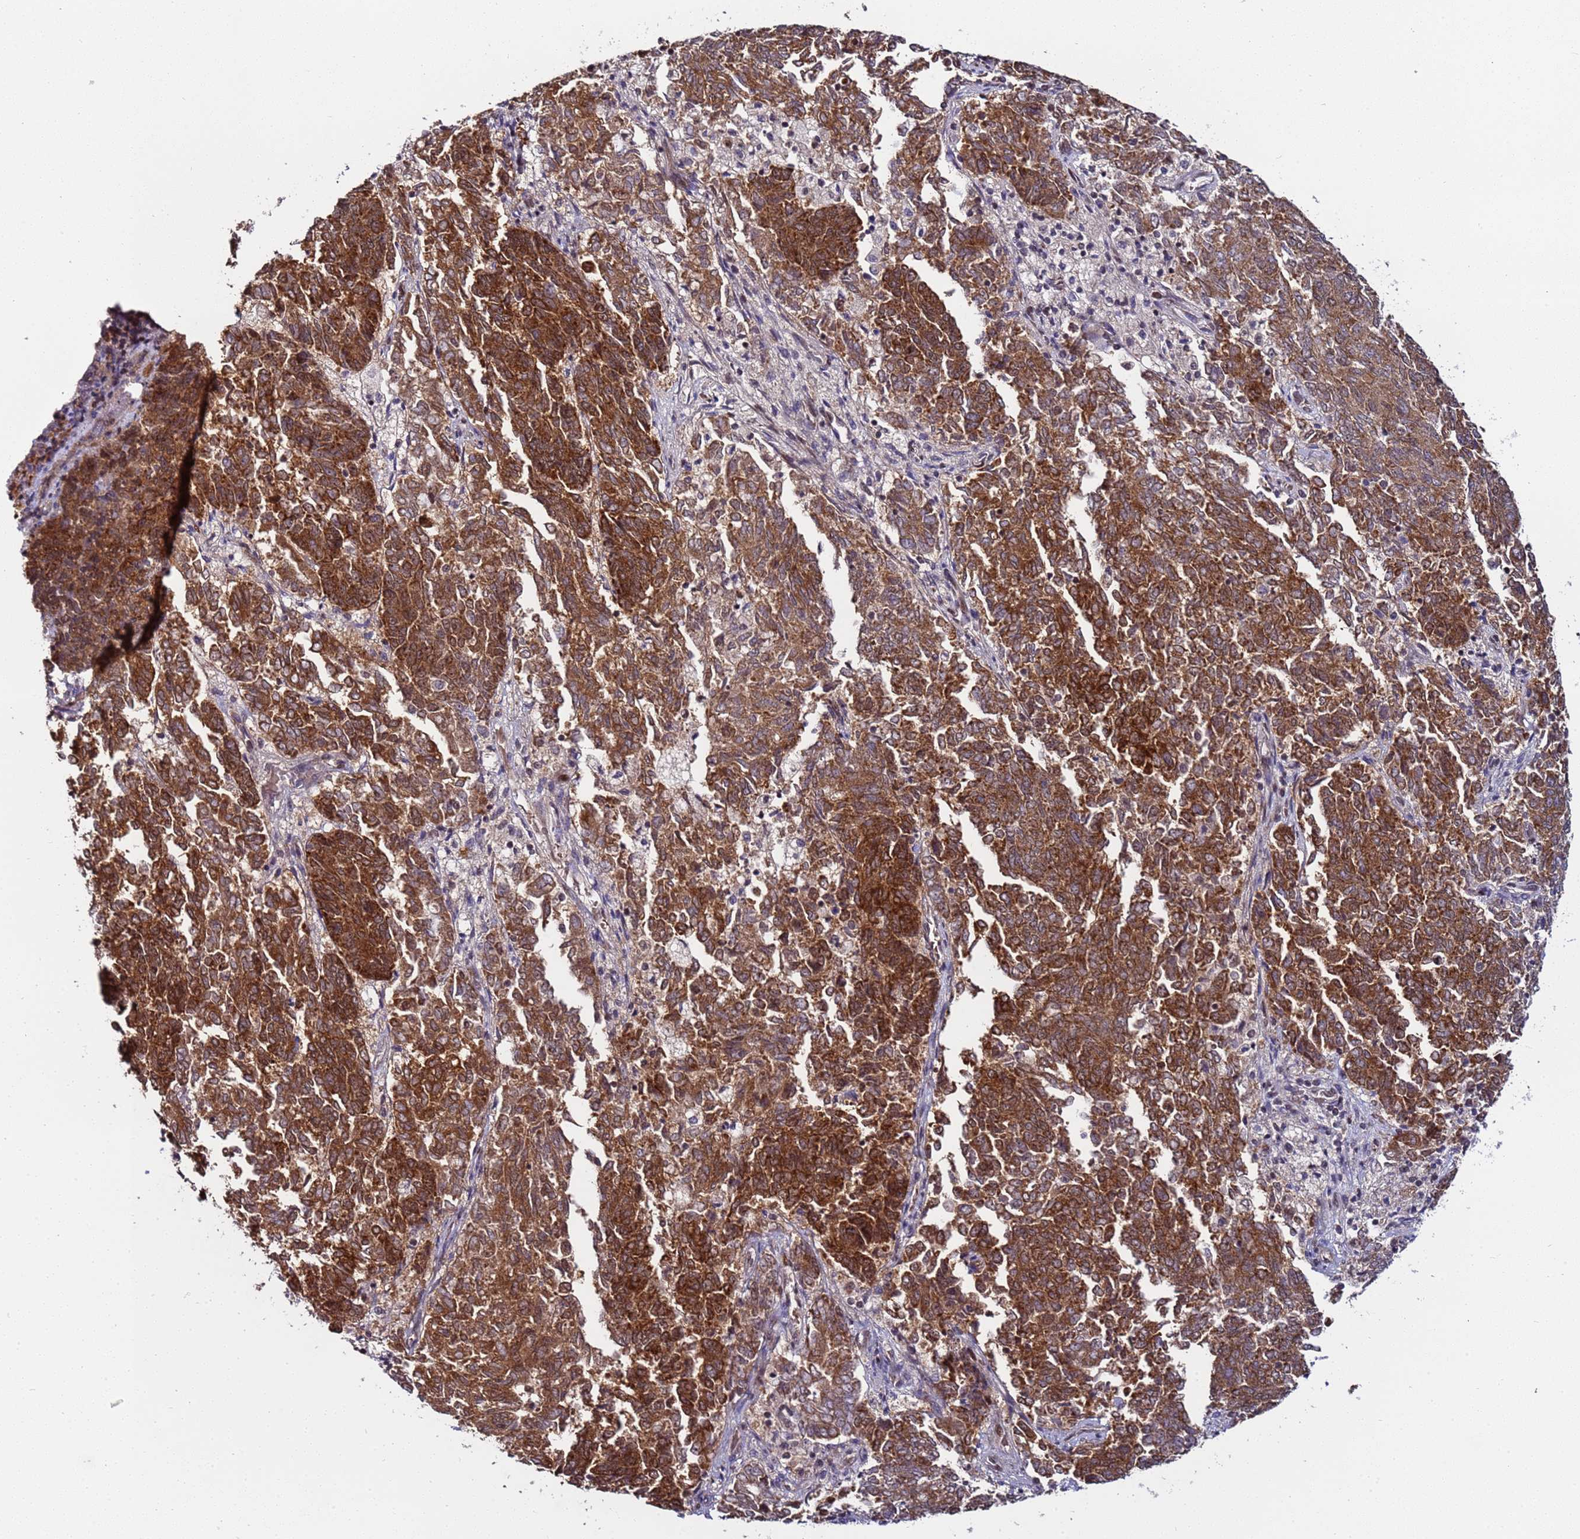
{"staining": {"intensity": "strong", "quantity": ">75%", "location": "cytoplasmic/membranous"}, "tissue": "endometrial cancer", "cell_type": "Tumor cells", "image_type": "cancer", "snomed": [{"axis": "morphology", "description": "Adenocarcinoma, NOS"}, {"axis": "topography", "description": "Endometrium"}], "caption": "Immunohistochemistry micrograph of neoplastic tissue: human endometrial cancer stained using immunohistochemistry (IHC) reveals high levels of strong protein expression localized specifically in the cytoplasmic/membranous of tumor cells, appearing as a cytoplasmic/membranous brown color.", "gene": "PPM1H", "patient": {"sex": "female", "age": 80}}